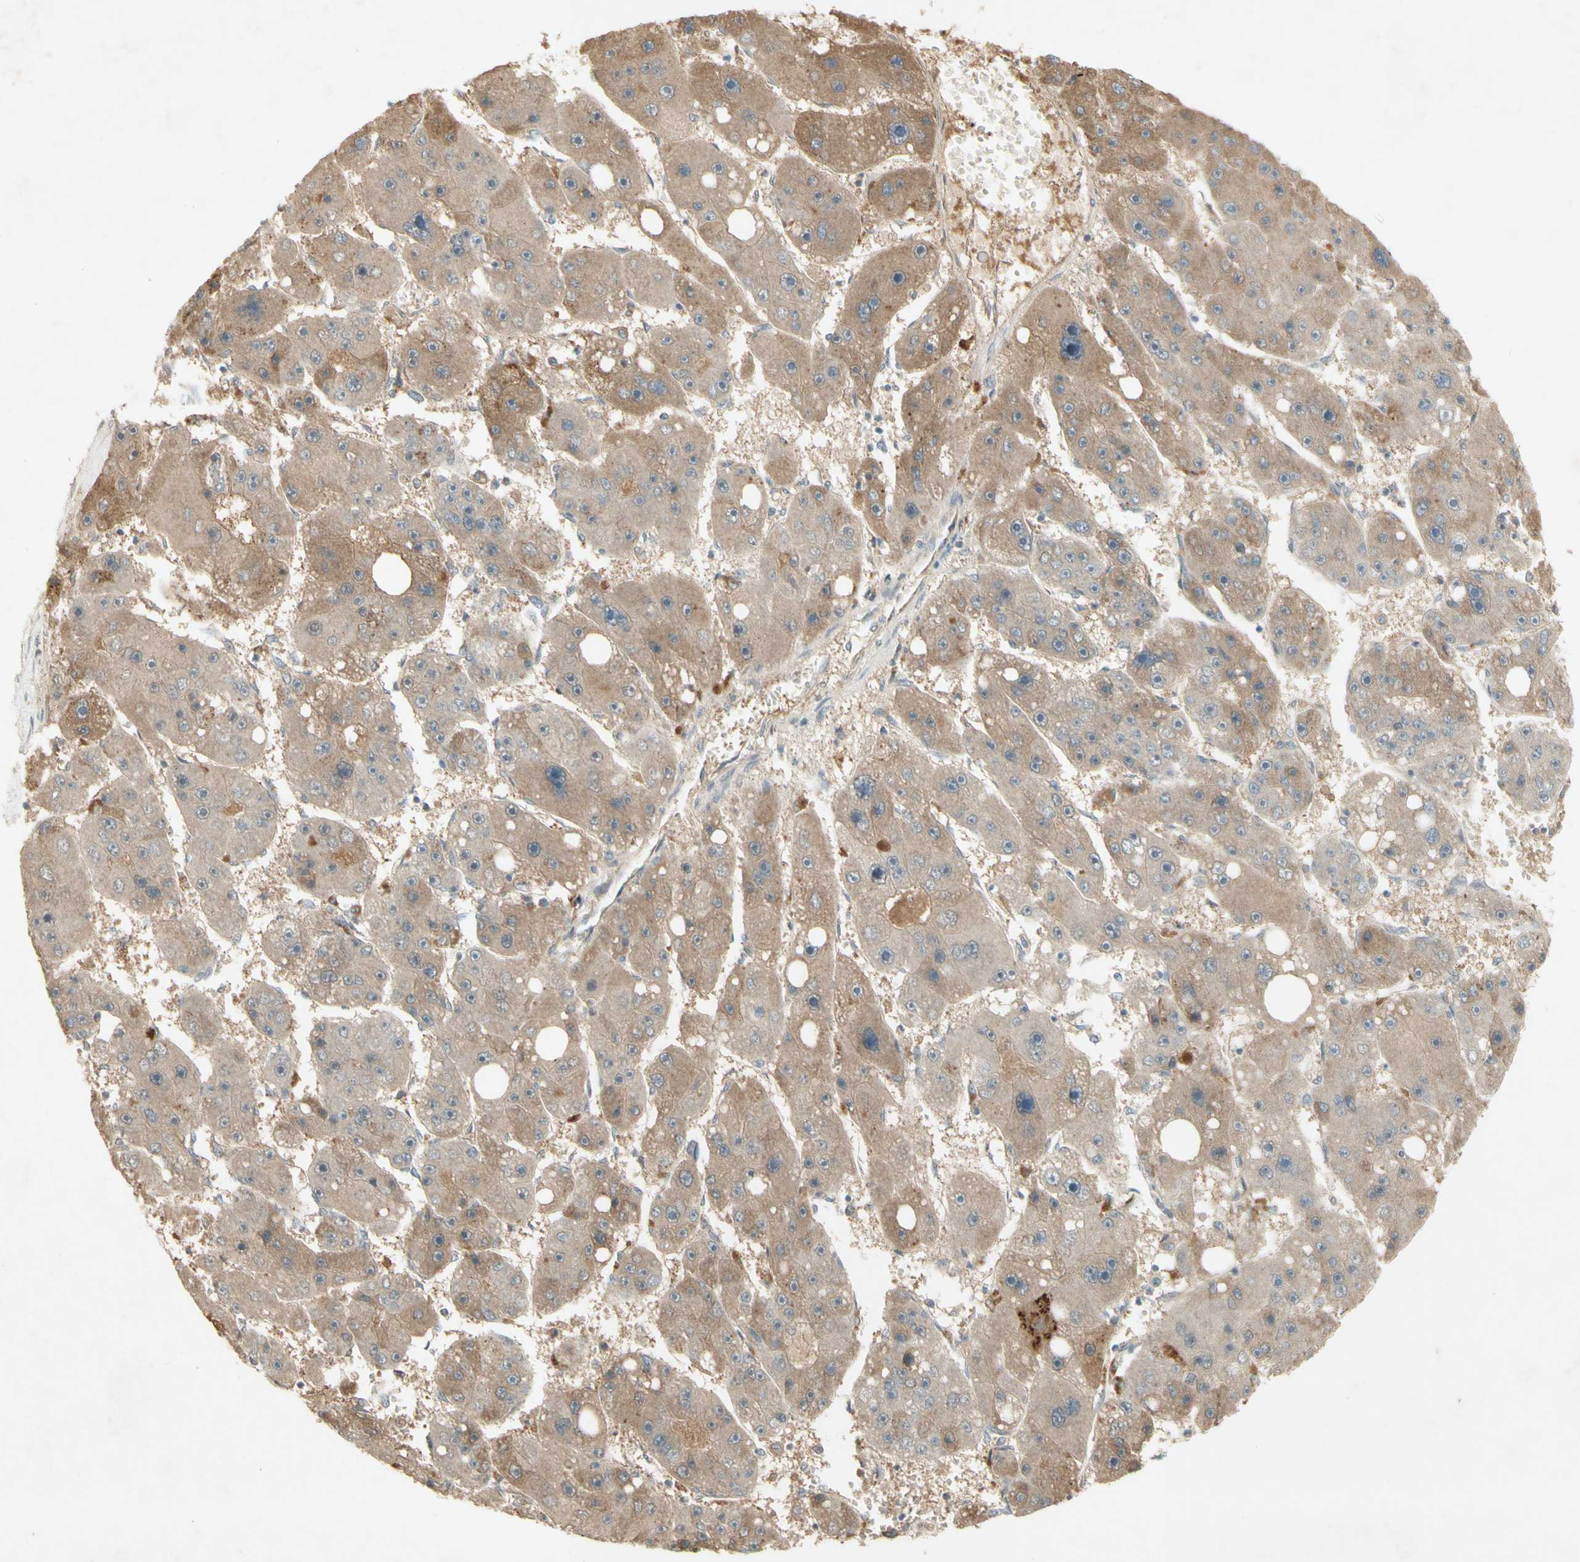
{"staining": {"intensity": "weak", "quantity": "25%-75%", "location": "cytoplasmic/membranous"}, "tissue": "liver cancer", "cell_type": "Tumor cells", "image_type": "cancer", "snomed": [{"axis": "morphology", "description": "Carcinoma, Hepatocellular, NOS"}, {"axis": "topography", "description": "Liver"}], "caption": "IHC staining of hepatocellular carcinoma (liver), which reveals low levels of weak cytoplasmic/membranous positivity in approximately 25%-75% of tumor cells indicating weak cytoplasmic/membranous protein expression. The staining was performed using DAB (3,3'-diaminobenzidine) (brown) for protein detection and nuclei were counterstained in hematoxylin (blue).", "gene": "NRG4", "patient": {"sex": "female", "age": 61}}